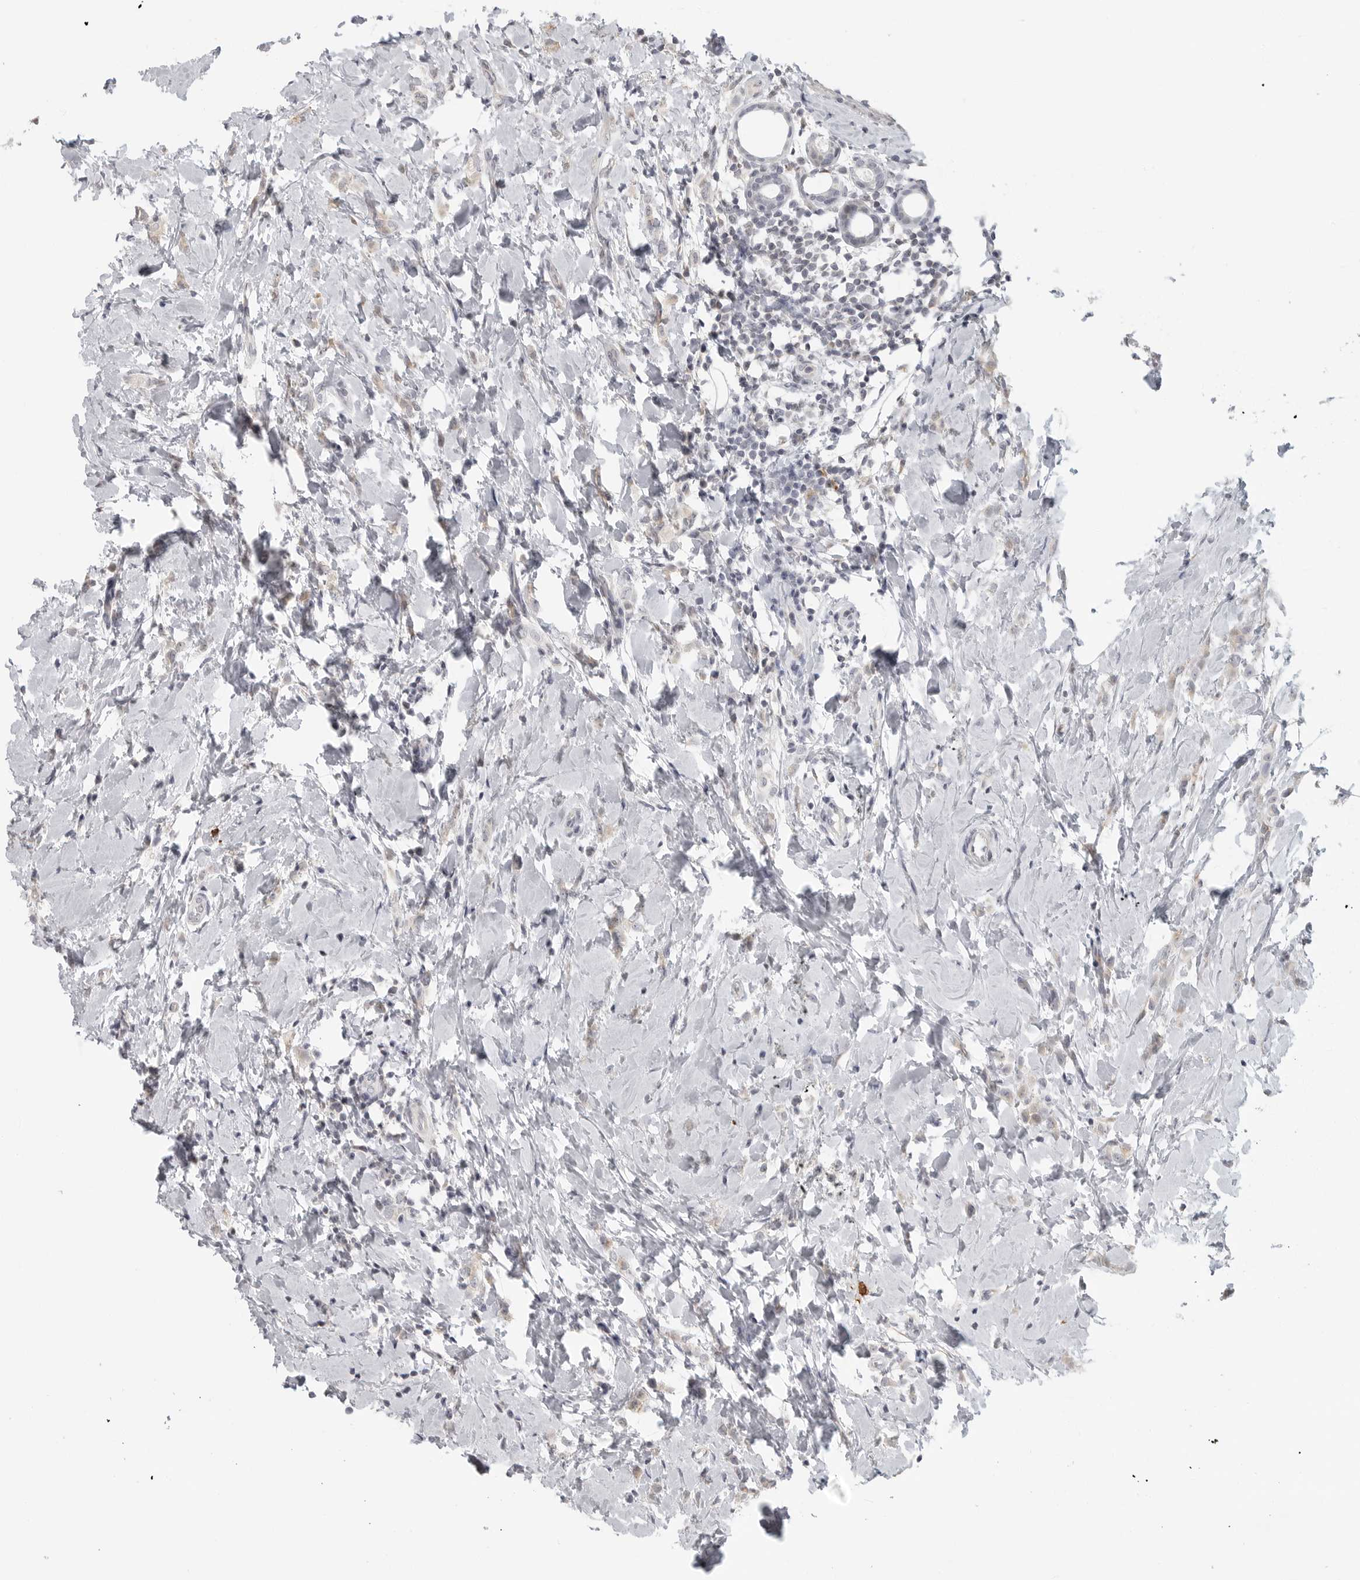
{"staining": {"intensity": "negative", "quantity": "none", "location": "none"}, "tissue": "breast cancer", "cell_type": "Tumor cells", "image_type": "cancer", "snomed": [{"axis": "morphology", "description": "Lobular carcinoma"}, {"axis": "topography", "description": "Breast"}], "caption": "This micrograph is of breast cancer (lobular carcinoma) stained with immunohistochemistry (IHC) to label a protein in brown with the nuclei are counter-stained blue. There is no staining in tumor cells.", "gene": "MAP7D1", "patient": {"sex": "female", "age": 47}}